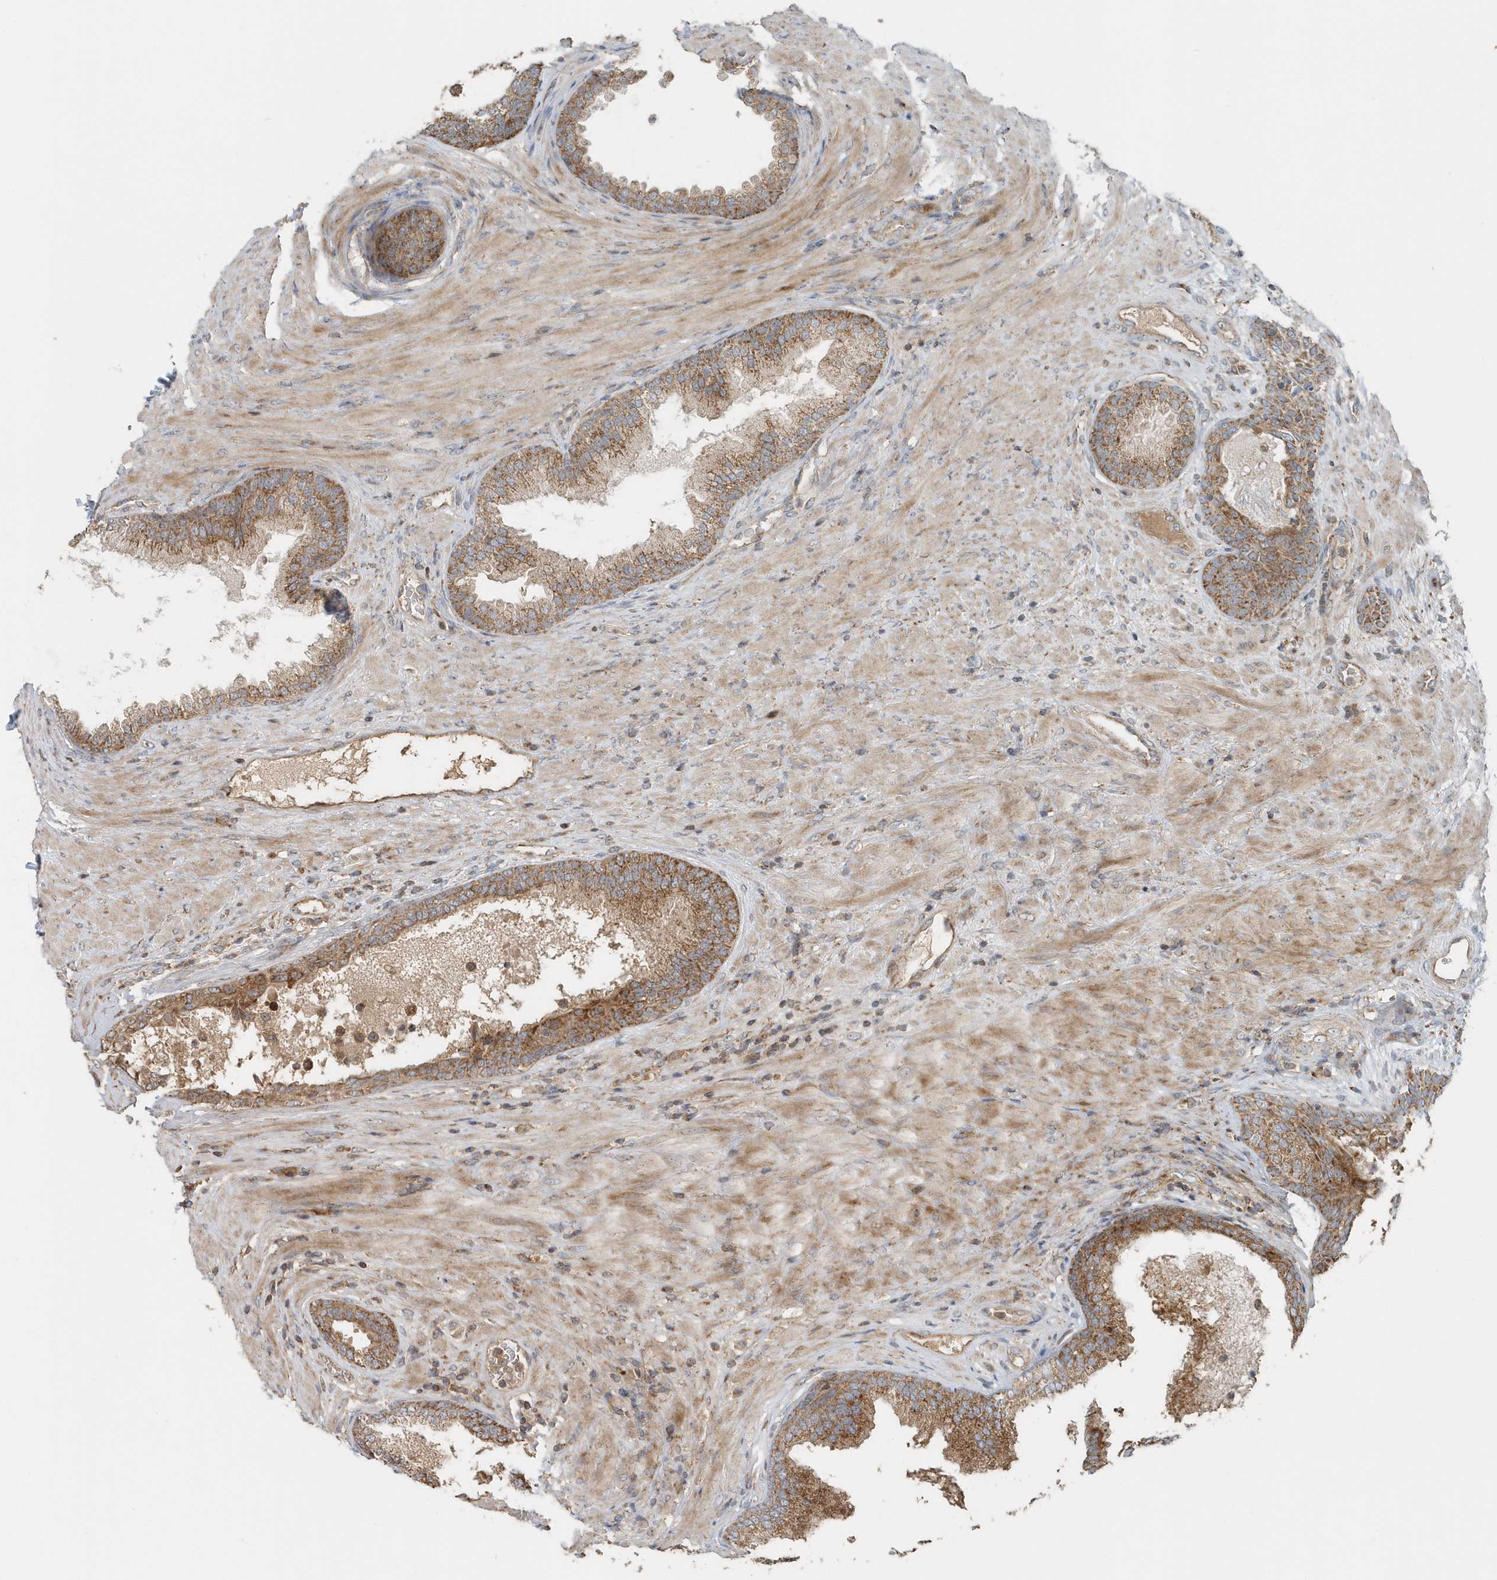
{"staining": {"intensity": "moderate", "quantity": ">75%", "location": "cytoplasmic/membranous"}, "tissue": "prostate", "cell_type": "Glandular cells", "image_type": "normal", "snomed": [{"axis": "morphology", "description": "Normal tissue, NOS"}, {"axis": "topography", "description": "Prostate"}], "caption": "Immunohistochemistry (IHC) (DAB) staining of unremarkable human prostate exhibits moderate cytoplasmic/membranous protein expression in approximately >75% of glandular cells.", "gene": "MMUT", "patient": {"sex": "male", "age": 76}}